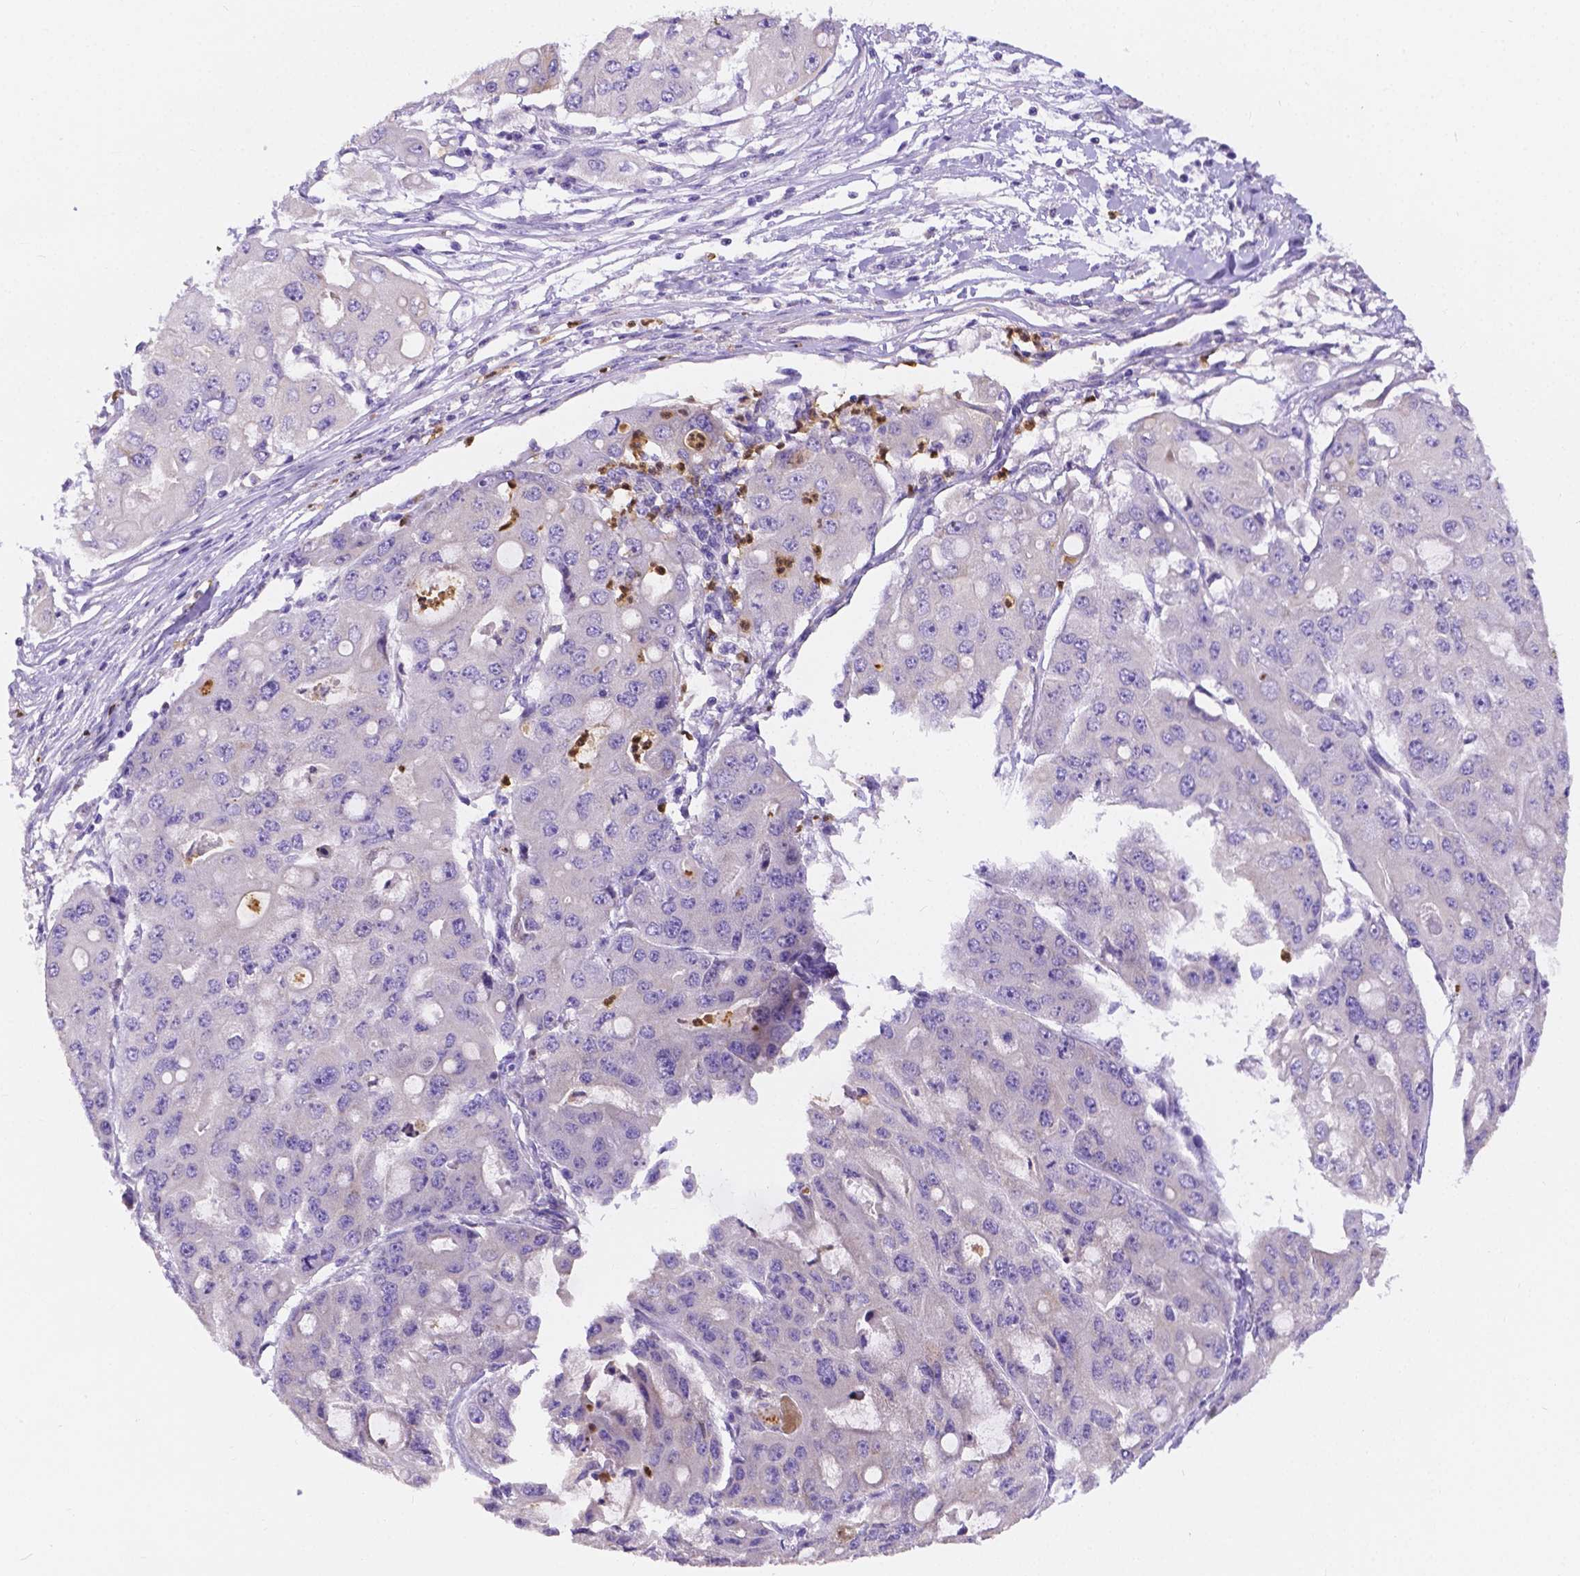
{"staining": {"intensity": "negative", "quantity": "none", "location": "none"}, "tissue": "ovarian cancer", "cell_type": "Tumor cells", "image_type": "cancer", "snomed": [{"axis": "morphology", "description": "Cystadenocarcinoma, serous, NOS"}, {"axis": "topography", "description": "Ovary"}], "caption": "IHC photomicrograph of ovarian cancer stained for a protein (brown), which displays no positivity in tumor cells. (IHC, brightfield microscopy, high magnification).", "gene": "ZNRD2", "patient": {"sex": "female", "age": 56}}